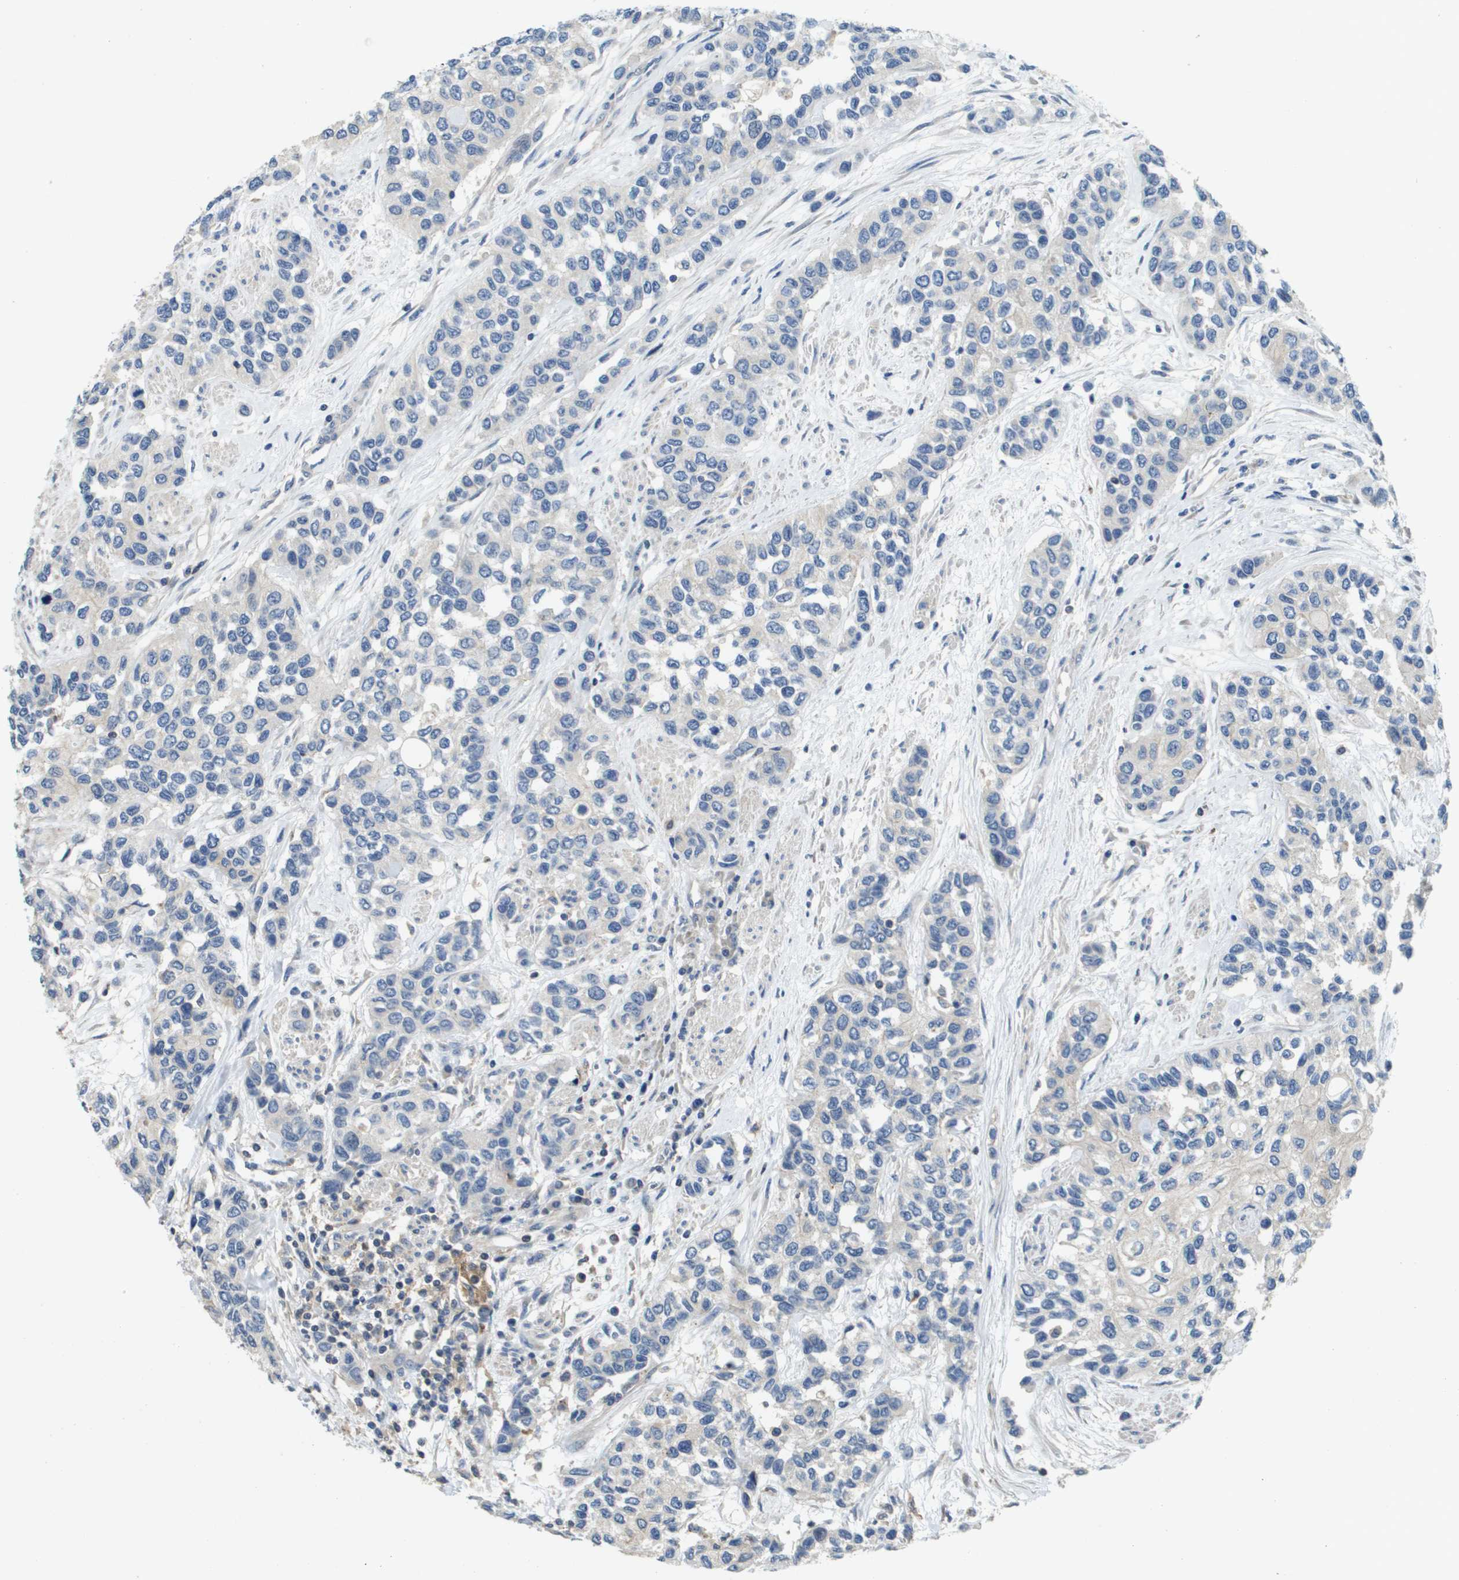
{"staining": {"intensity": "negative", "quantity": "none", "location": "none"}, "tissue": "urothelial cancer", "cell_type": "Tumor cells", "image_type": "cancer", "snomed": [{"axis": "morphology", "description": "Urothelial carcinoma, High grade"}, {"axis": "topography", "description": "Urinary bladder"}], "caption": "IHC photomicrograph of neoplastic tissue: human high-grade urothelial carcinoma stained with DAB exhibits no significant protein staining in tumor cells.", "gene": "SCN4B", "patient": {"sex": "female", "age": 56}}